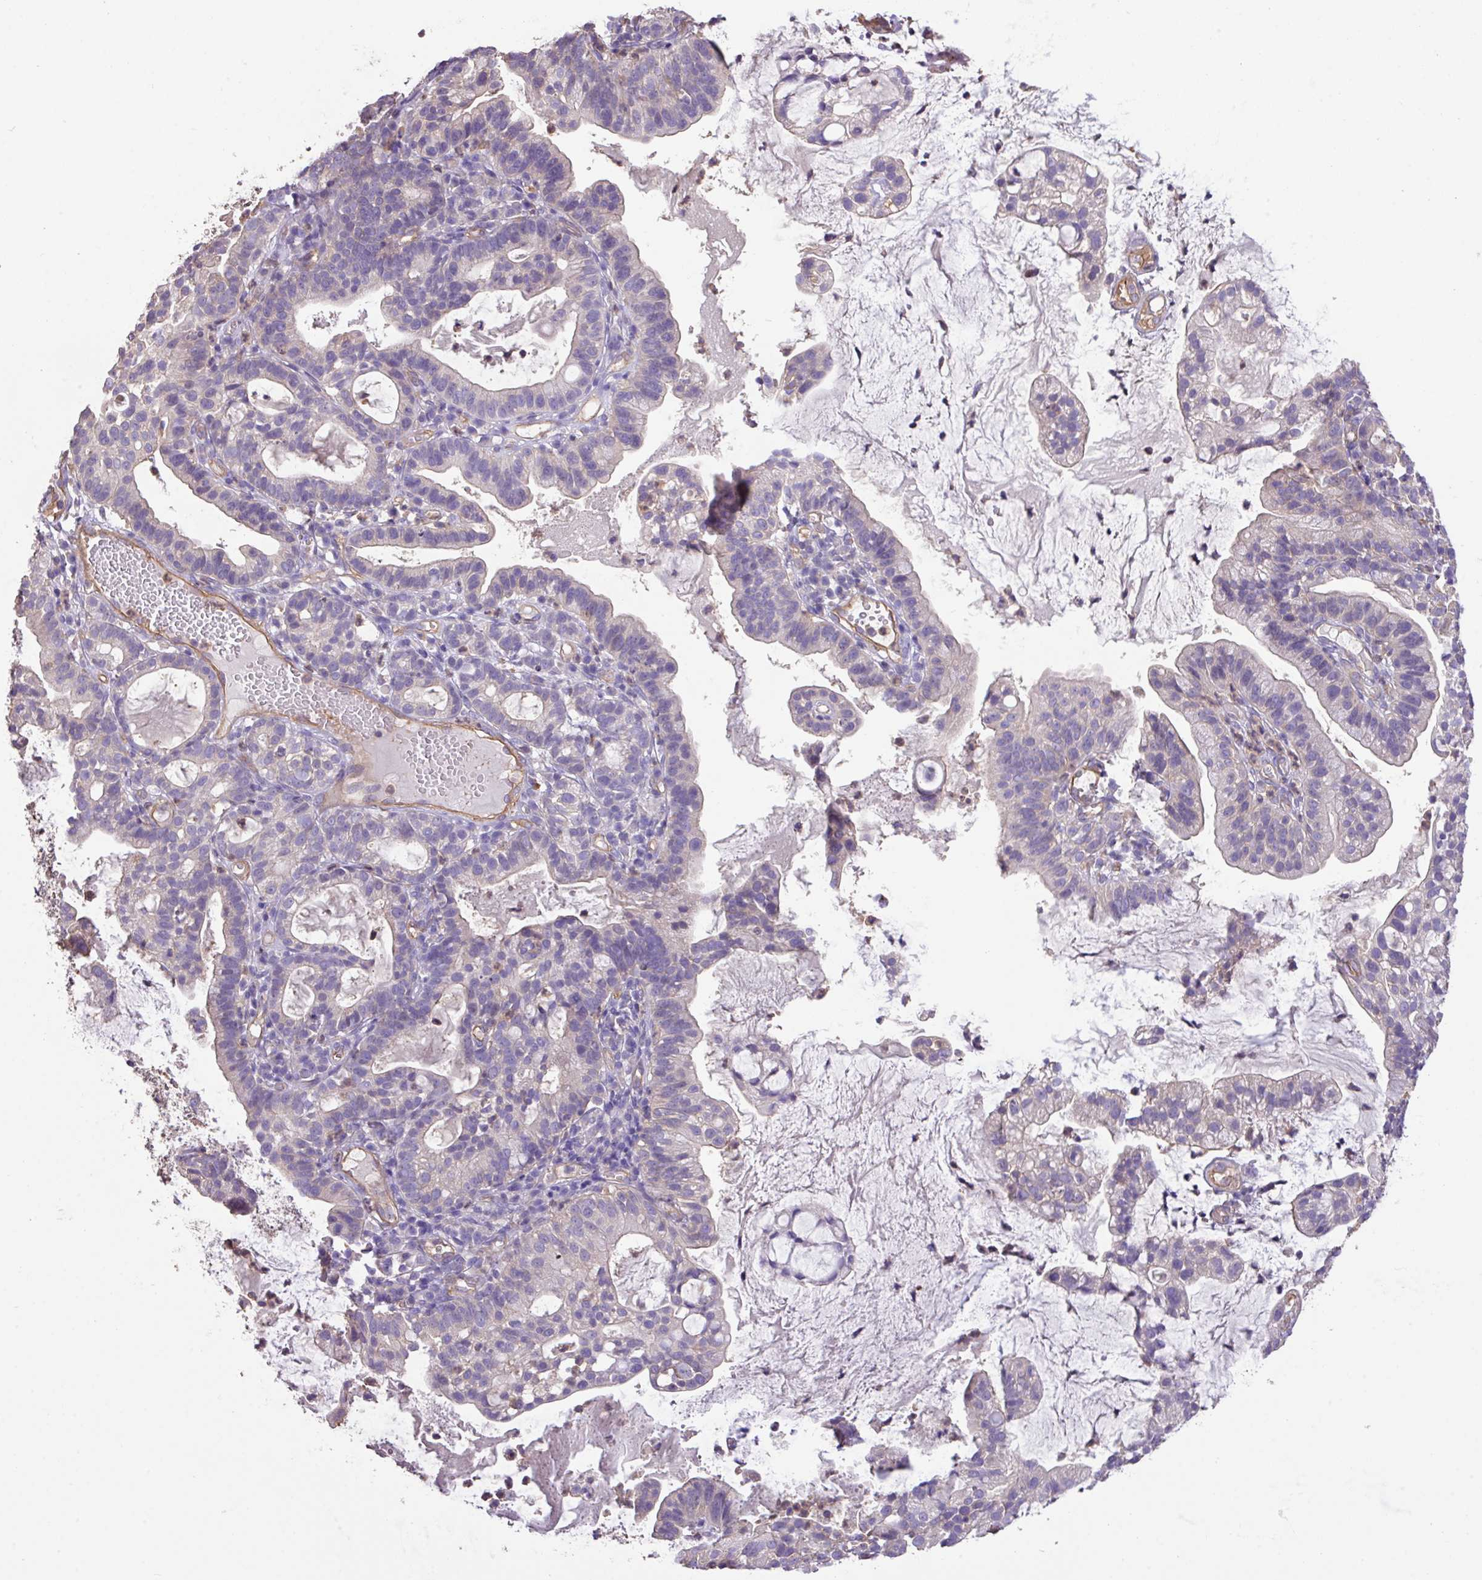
{"staining": {"intensity": "negative", "quantity": "none", "location": "none"}, "tissue": "cervical cancer", "cell_type": "Tumor cells", "image_type": "cancer", "snomed": [{"axis": "morphology", "description": "Adenocarcinoma, NOS"}, {"axis": "topography", "description": "Cervix"}], "caption": "This micrograph is of cervical cancer (adenocarcinoma) stained with immunohistochemistry (IHC) to label a protein in brown with the nuclei are counter-stained blue. There is no positivity in tumor cells. (DAB immunohistochemistry (IHC) with hematoxylin counter stain).", "gene": "CALML4", "patient": {"sex": "female", "age": 41}}